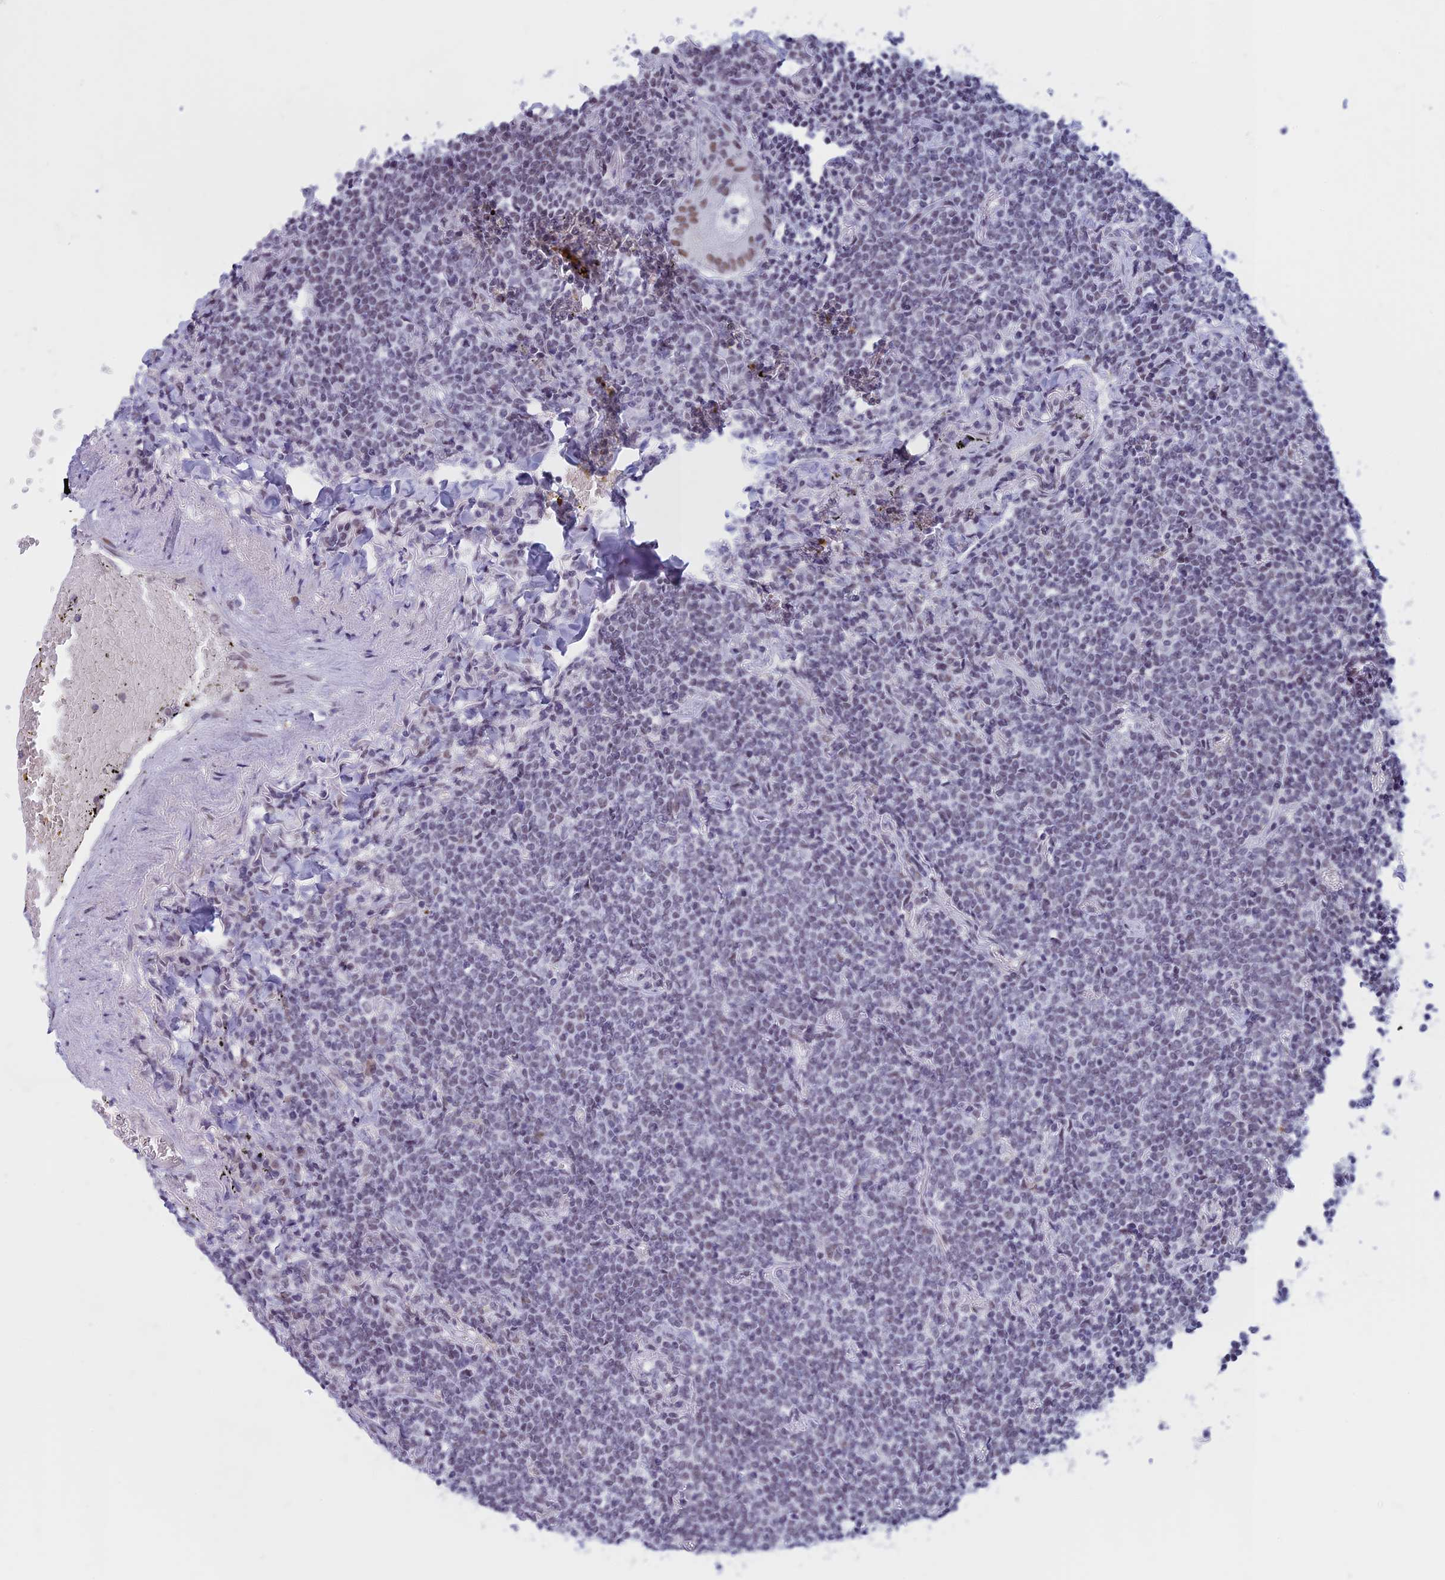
{"staining": {"intensity": "negative", "quantity": "none", "location": "none"}, "tissue": "lymphoma", "cell_type": "Tumor cells", "image_type": "cancer", "snomed": [{"axis": "morphology", "description": "Malignant lymphoma, non-Hodgkin's type, Low grade"}, {"axis": "topography", "description": "Lung"}], "caption": "Image shows no protein staining in tumor cells of low-grade malignant lymphoma, non-Hodgkin's type tissue. (Stains: DAB immunohistochemistry with hematoxylin counter stain, Microscopy: brightfield microscopy at high magnification).", "gene": "ASH2L", "patient": {"sex": "female", "age": 71}}